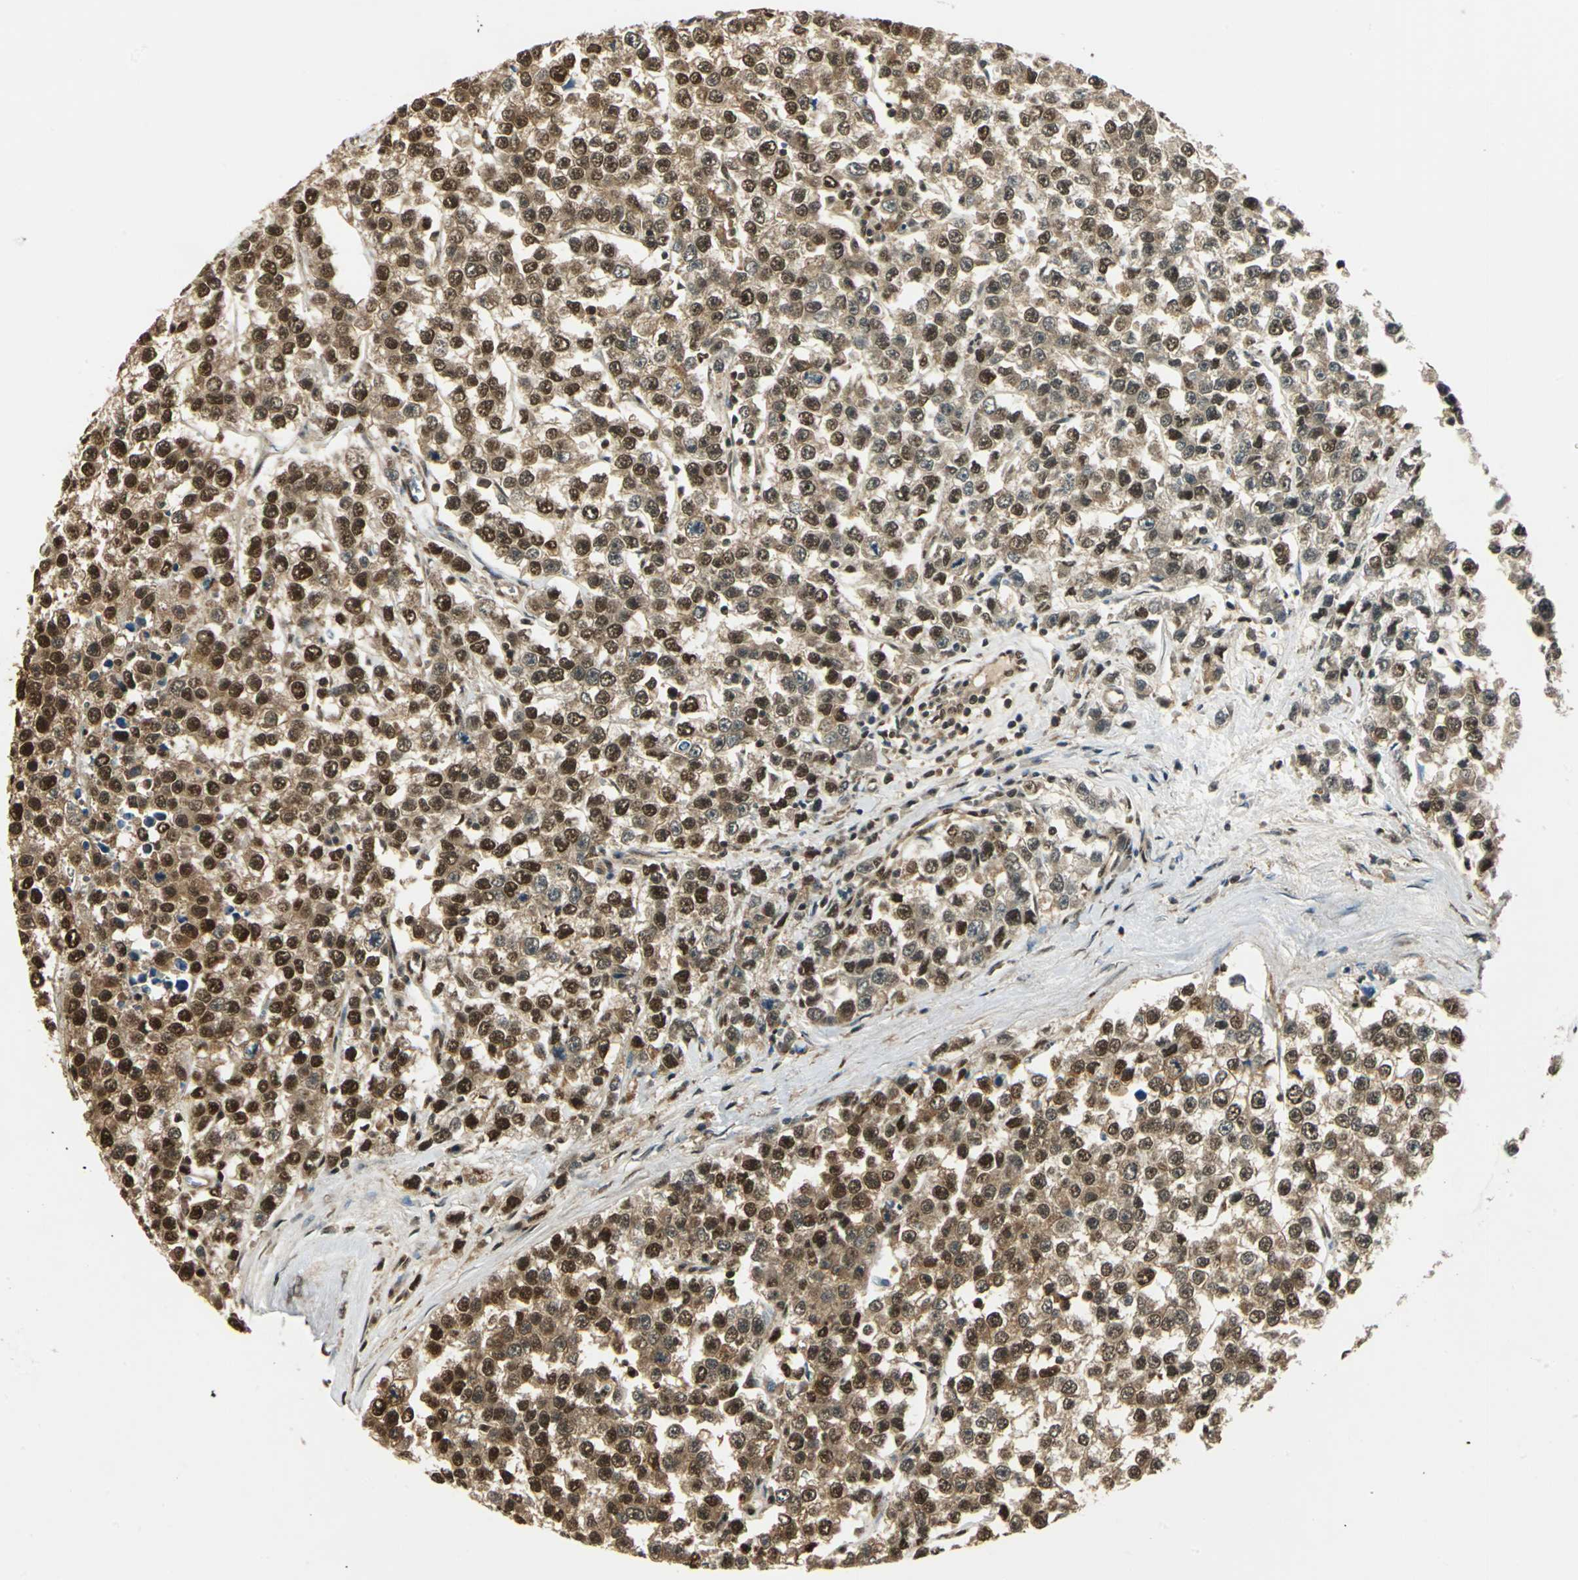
{"staining": {"intensity": "moderate", "quantity": ">75%", "location": "cytoplasmic/membranous,nuclear"}, "tissue": "testis cancer", "cell_type": "Tumor cells", "image_type": "cancer", "snomed": [{"axis": "morphology", "description": "Seminoma, NOS"}, {"axis": "morphology", "description": "Carcinoma, Embryonal, NOS"}, {"axis": "topography", "description": "Testis"}], "caption": "Immunohistochemical staining of human testis seminoma reveals medium levels of moderate cytoplasmic/membranous and nuclear staining in about >75% of tumor cells.", "gene": "PPP1R13L", "patient": {"sex": "male", "age": 52}}